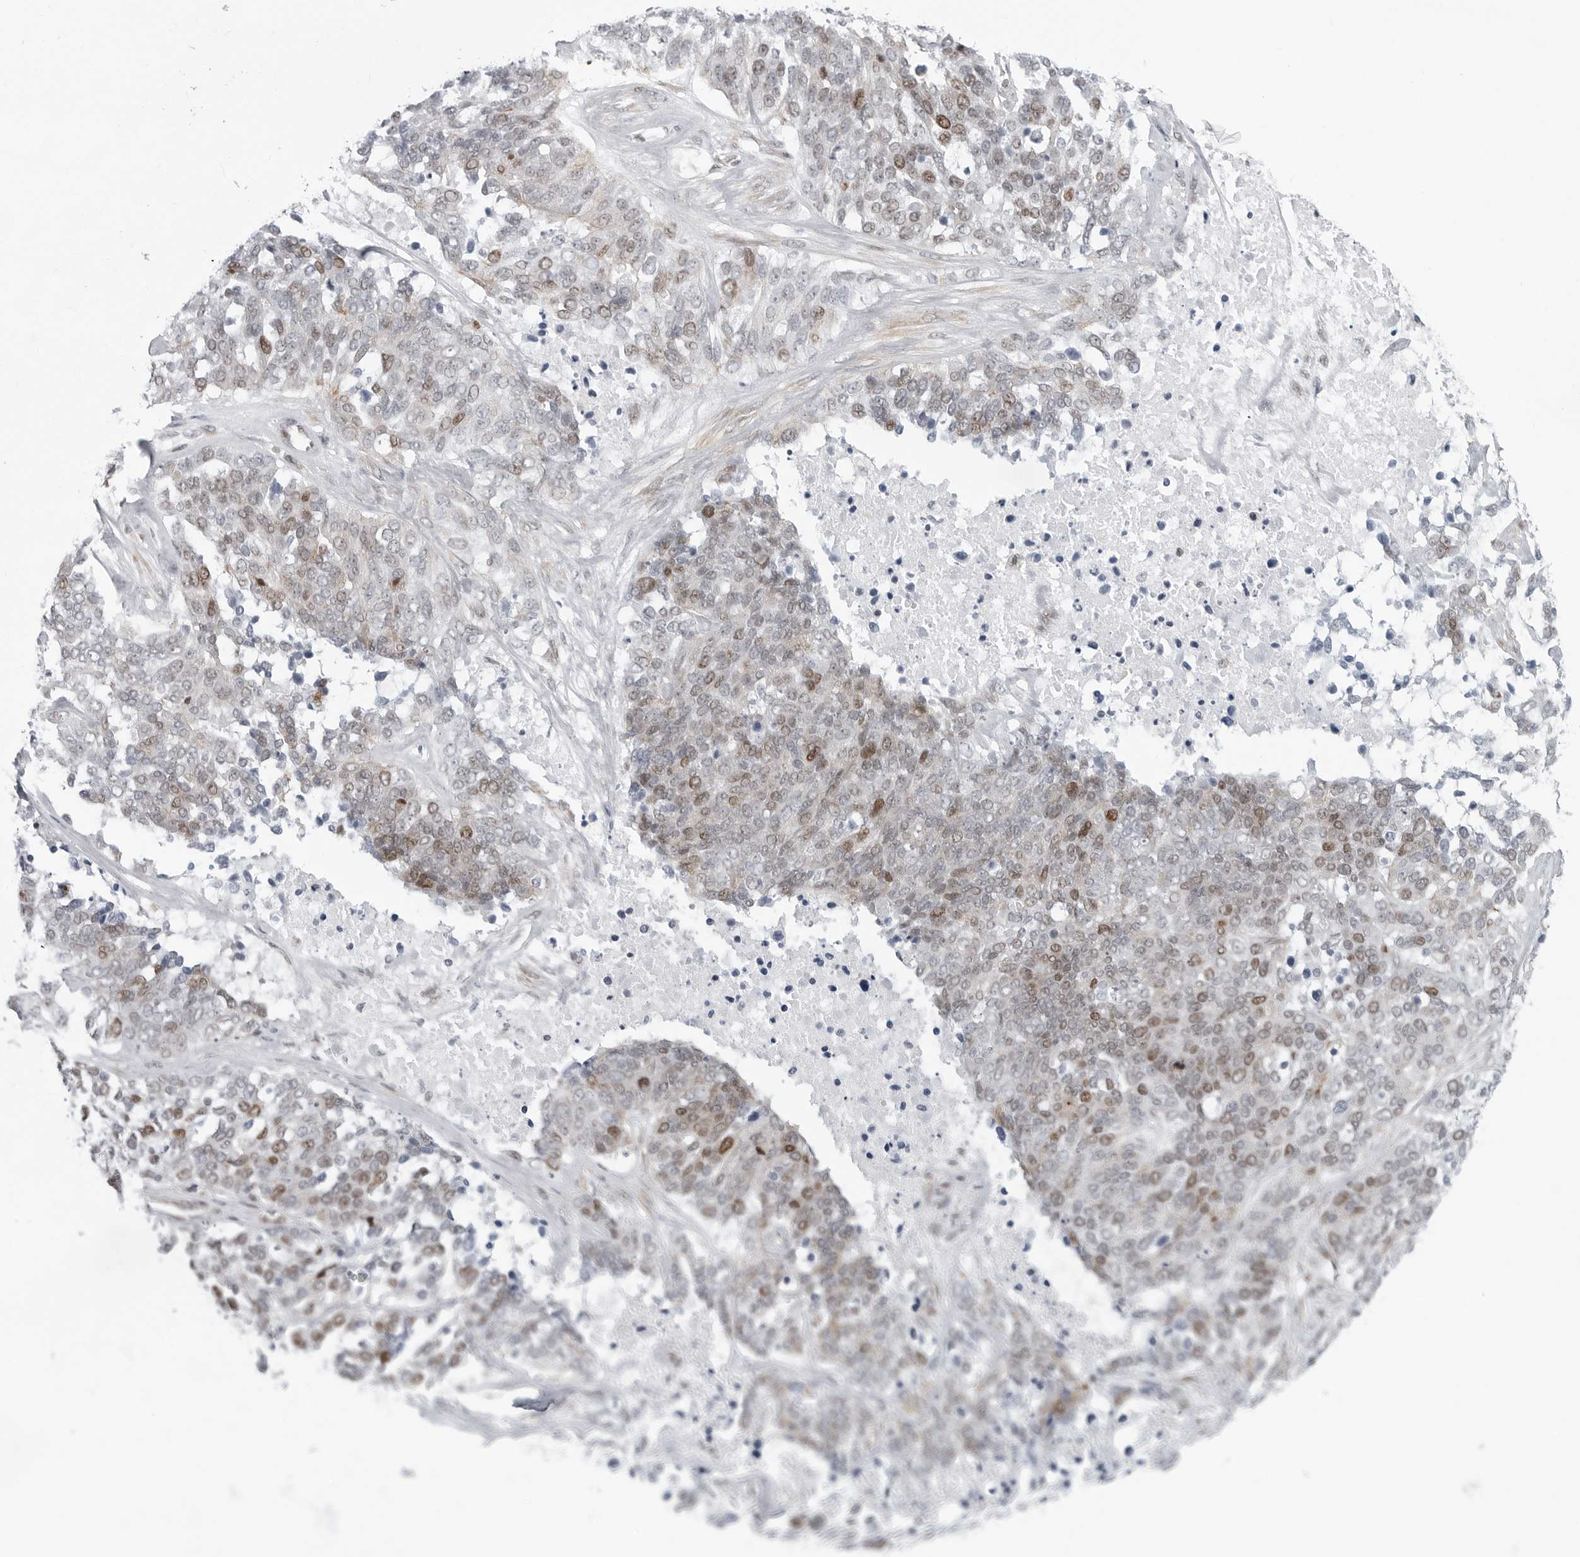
{"staining": {"intensity": "moderate", "quantity": "25%-75%", "location": "nuclear"}, "tissue": "ovarian cancer", "cell_type": "Tumor cells", "image_type": "cancer", "snomed": [{"axis": "morphology", "description": "Cystadenocarcinoma, serous, NOS"}, {"axis": "topography", "description": "Ovary"}], "caption": "A brown stain labels moderate nuclear positivity of a protein in human ovarian cancer (serous cystadenocarcinoma) tumor cells.", "gene": "FAM135B", "patient": {"sex": "female", "age": 44}}